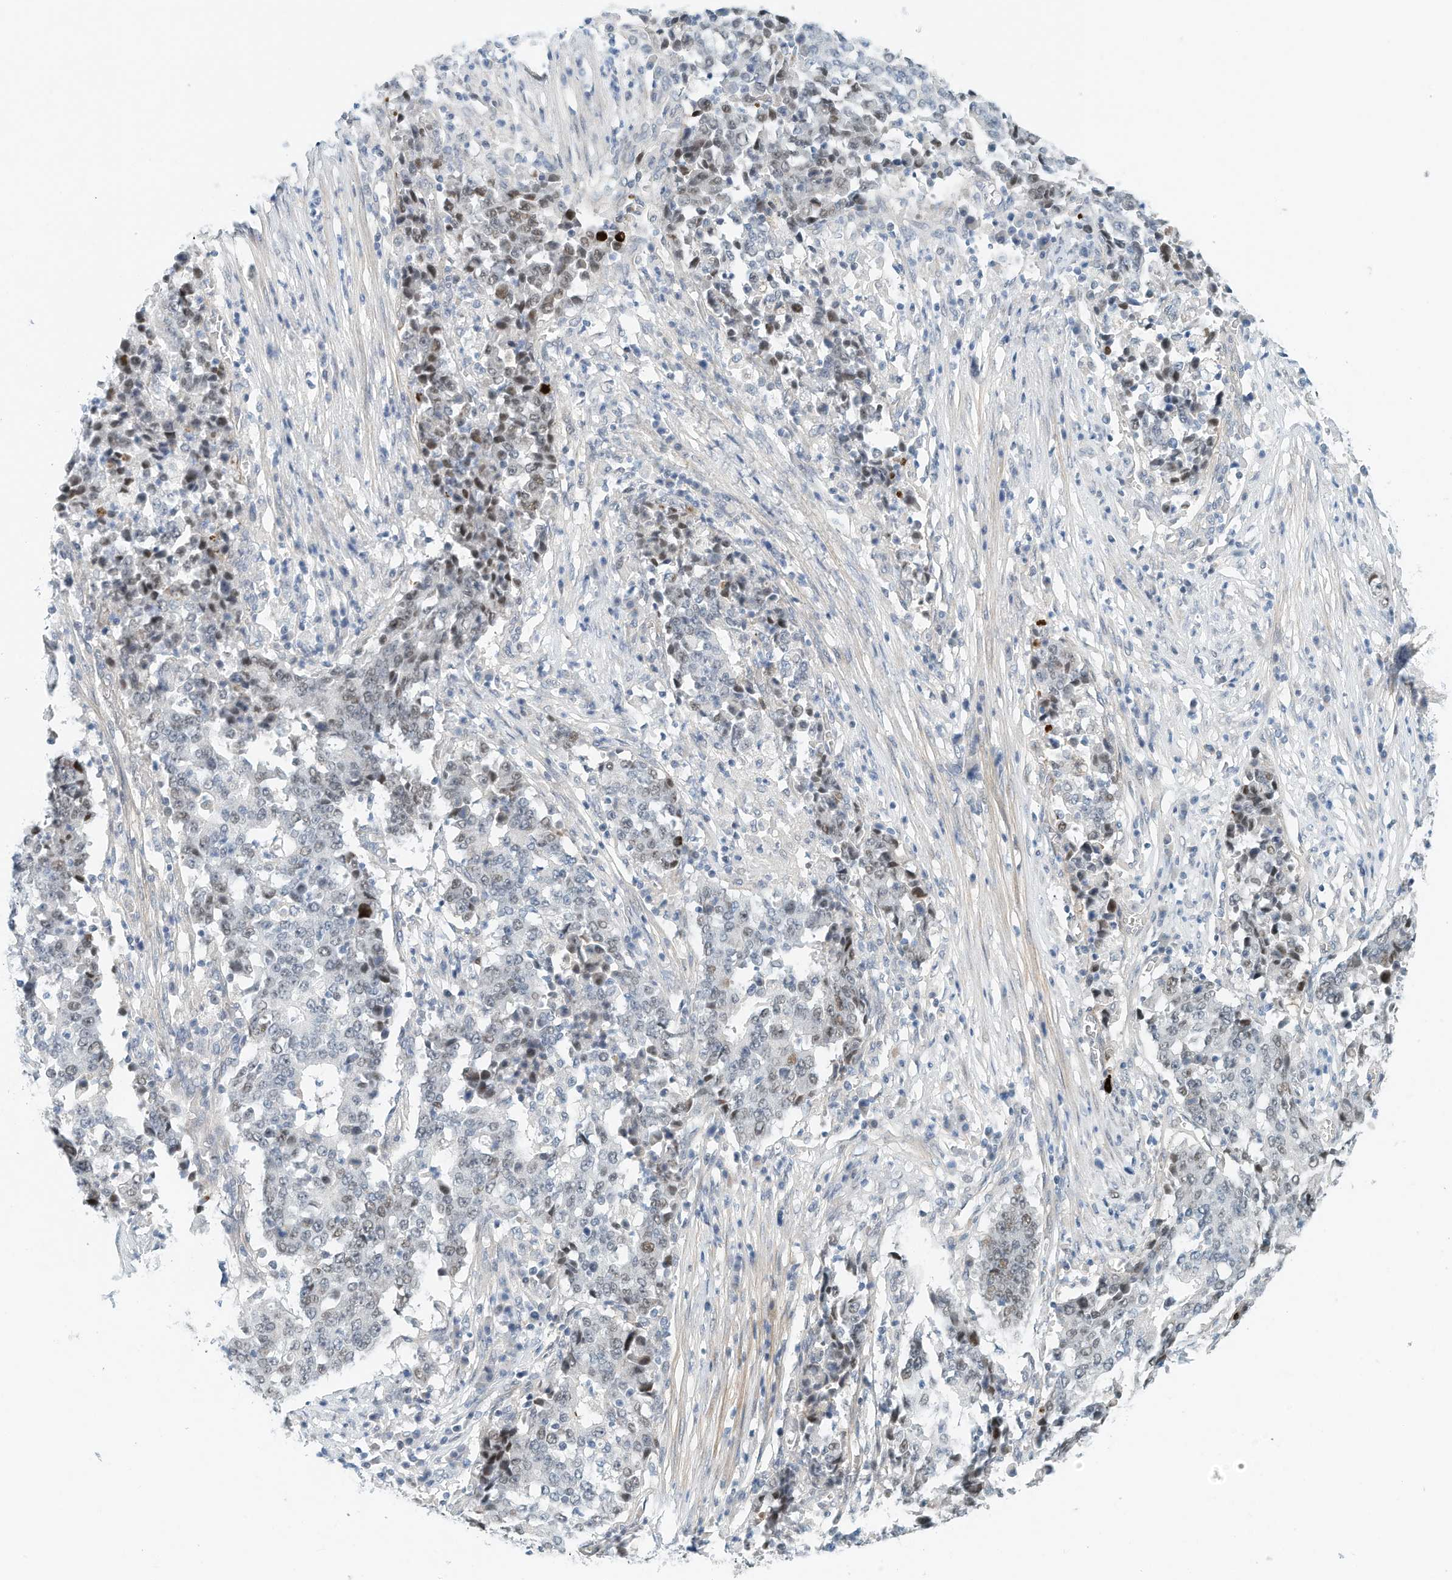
{"staining": {"intensity": "moderate", "quantity": "<25%", "location": "nuclear"}, "tissue": "stomach cancer", "cell_type": "Tumor cells", "image_type": "cancer", "snomed": [{"axis": "morphology", "description": "Adenocarcinoma, NOS"}, {"axis": "topography", "description": "Stomach"}], "caption": "Immunohistochemical staining of human stomach cancer (adenocarcinoma) shows moderate nuclear protein positivity in approximately <25% of tumor cells. Nuclei are stained in blue.", "gene": "ARHGAP28", "patient": {"sex": "male", "age": 59}}